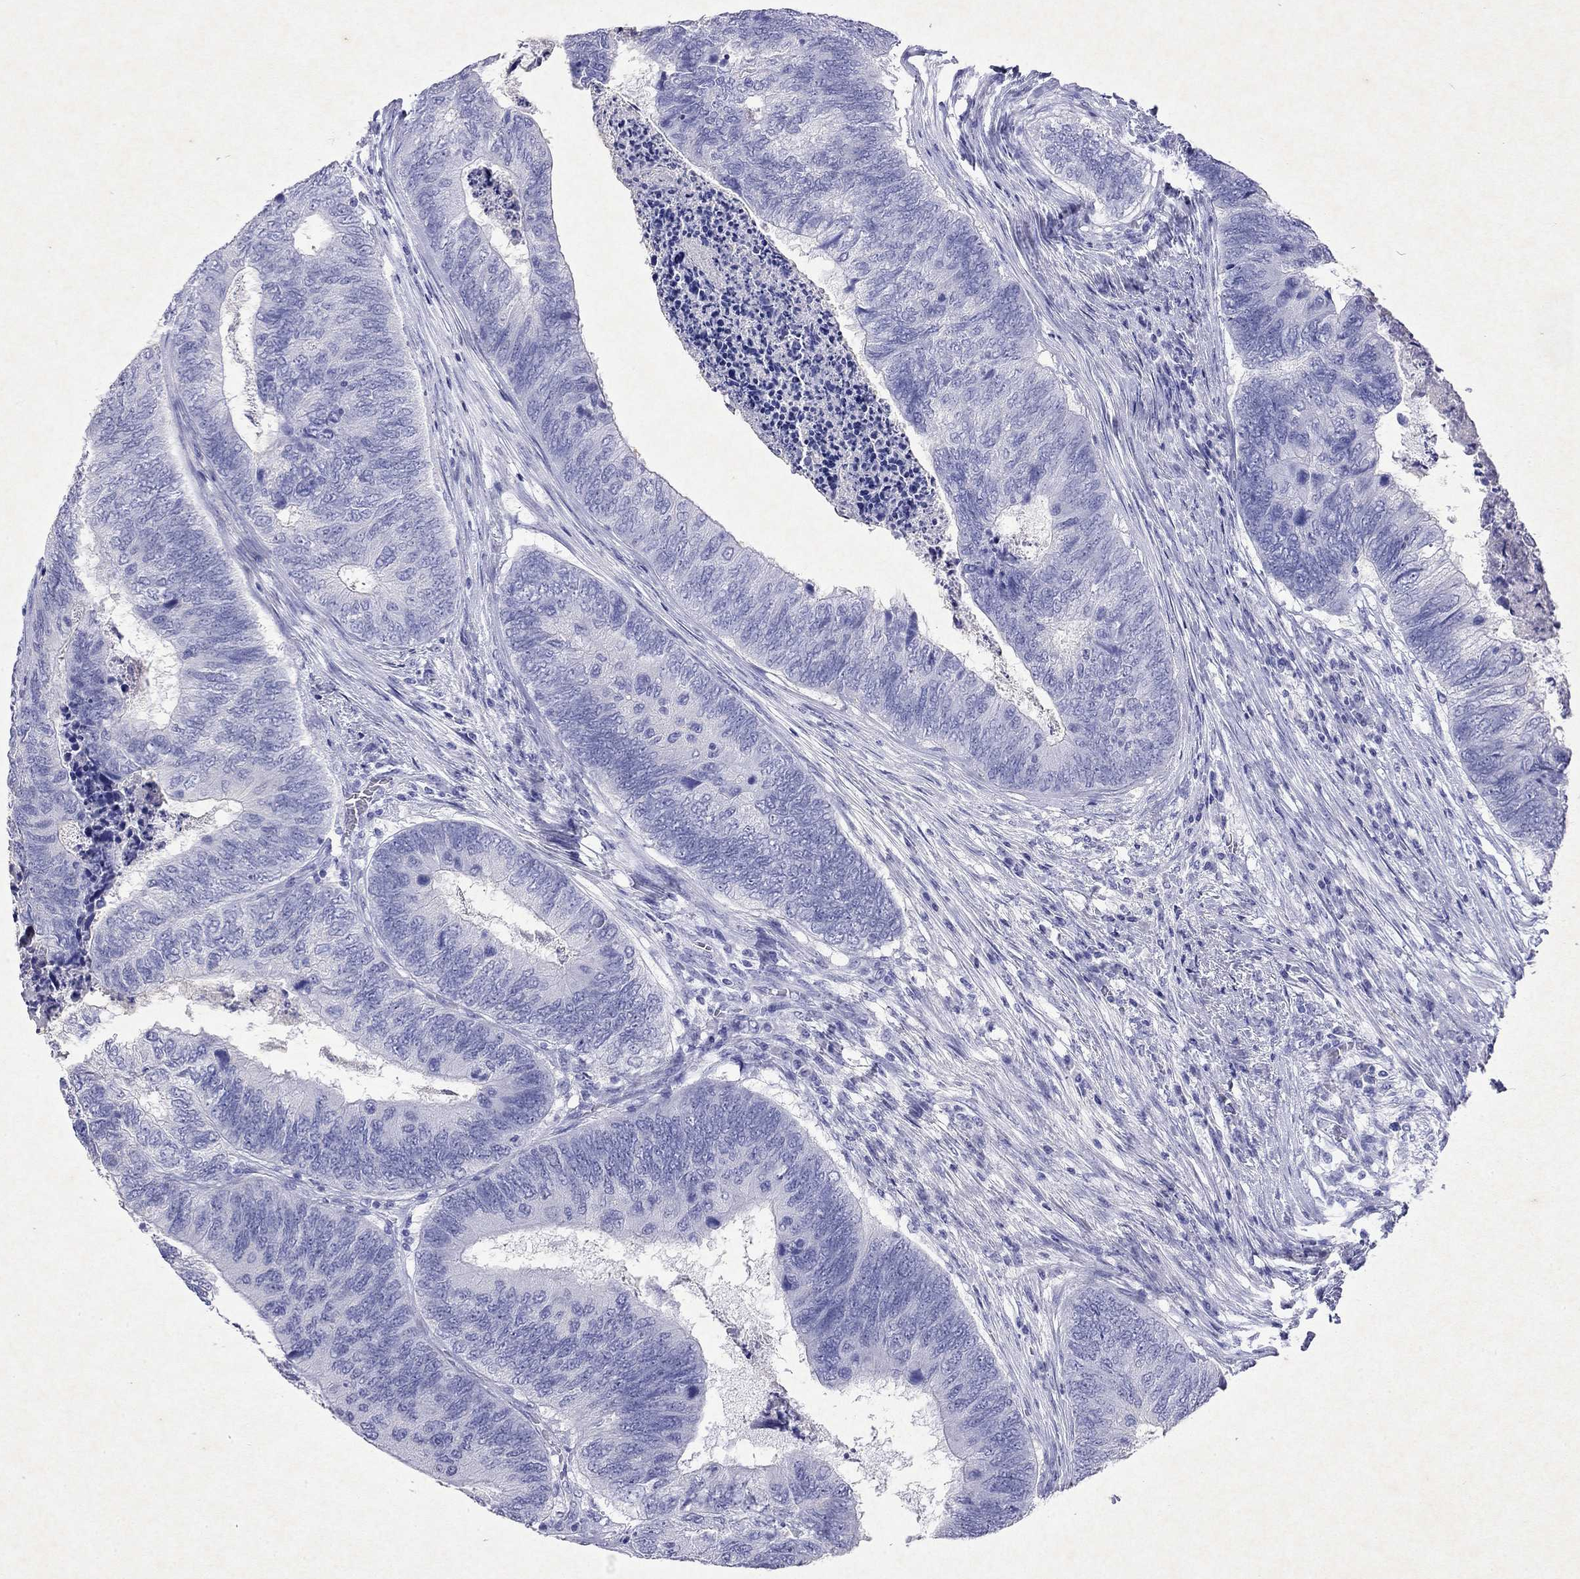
{"staining": {"intensity": "negative", "quantity": "none", "location": "none"}, "tissue": "colorectal cancer", "cell_type": "Tumor cells", "image_type": "cancer", "snomed": [{"axis": "morphology", "description": "Adenocarcinoma, NOS"}, {"axis": "topography", "description": "Colon"}], "caption": "The photomicrograph reveals no staining of tumor cells in colorectal adenocarcinoma.", "gene": "ARMC12", "patient": {"sex": "female", "age": 67}}